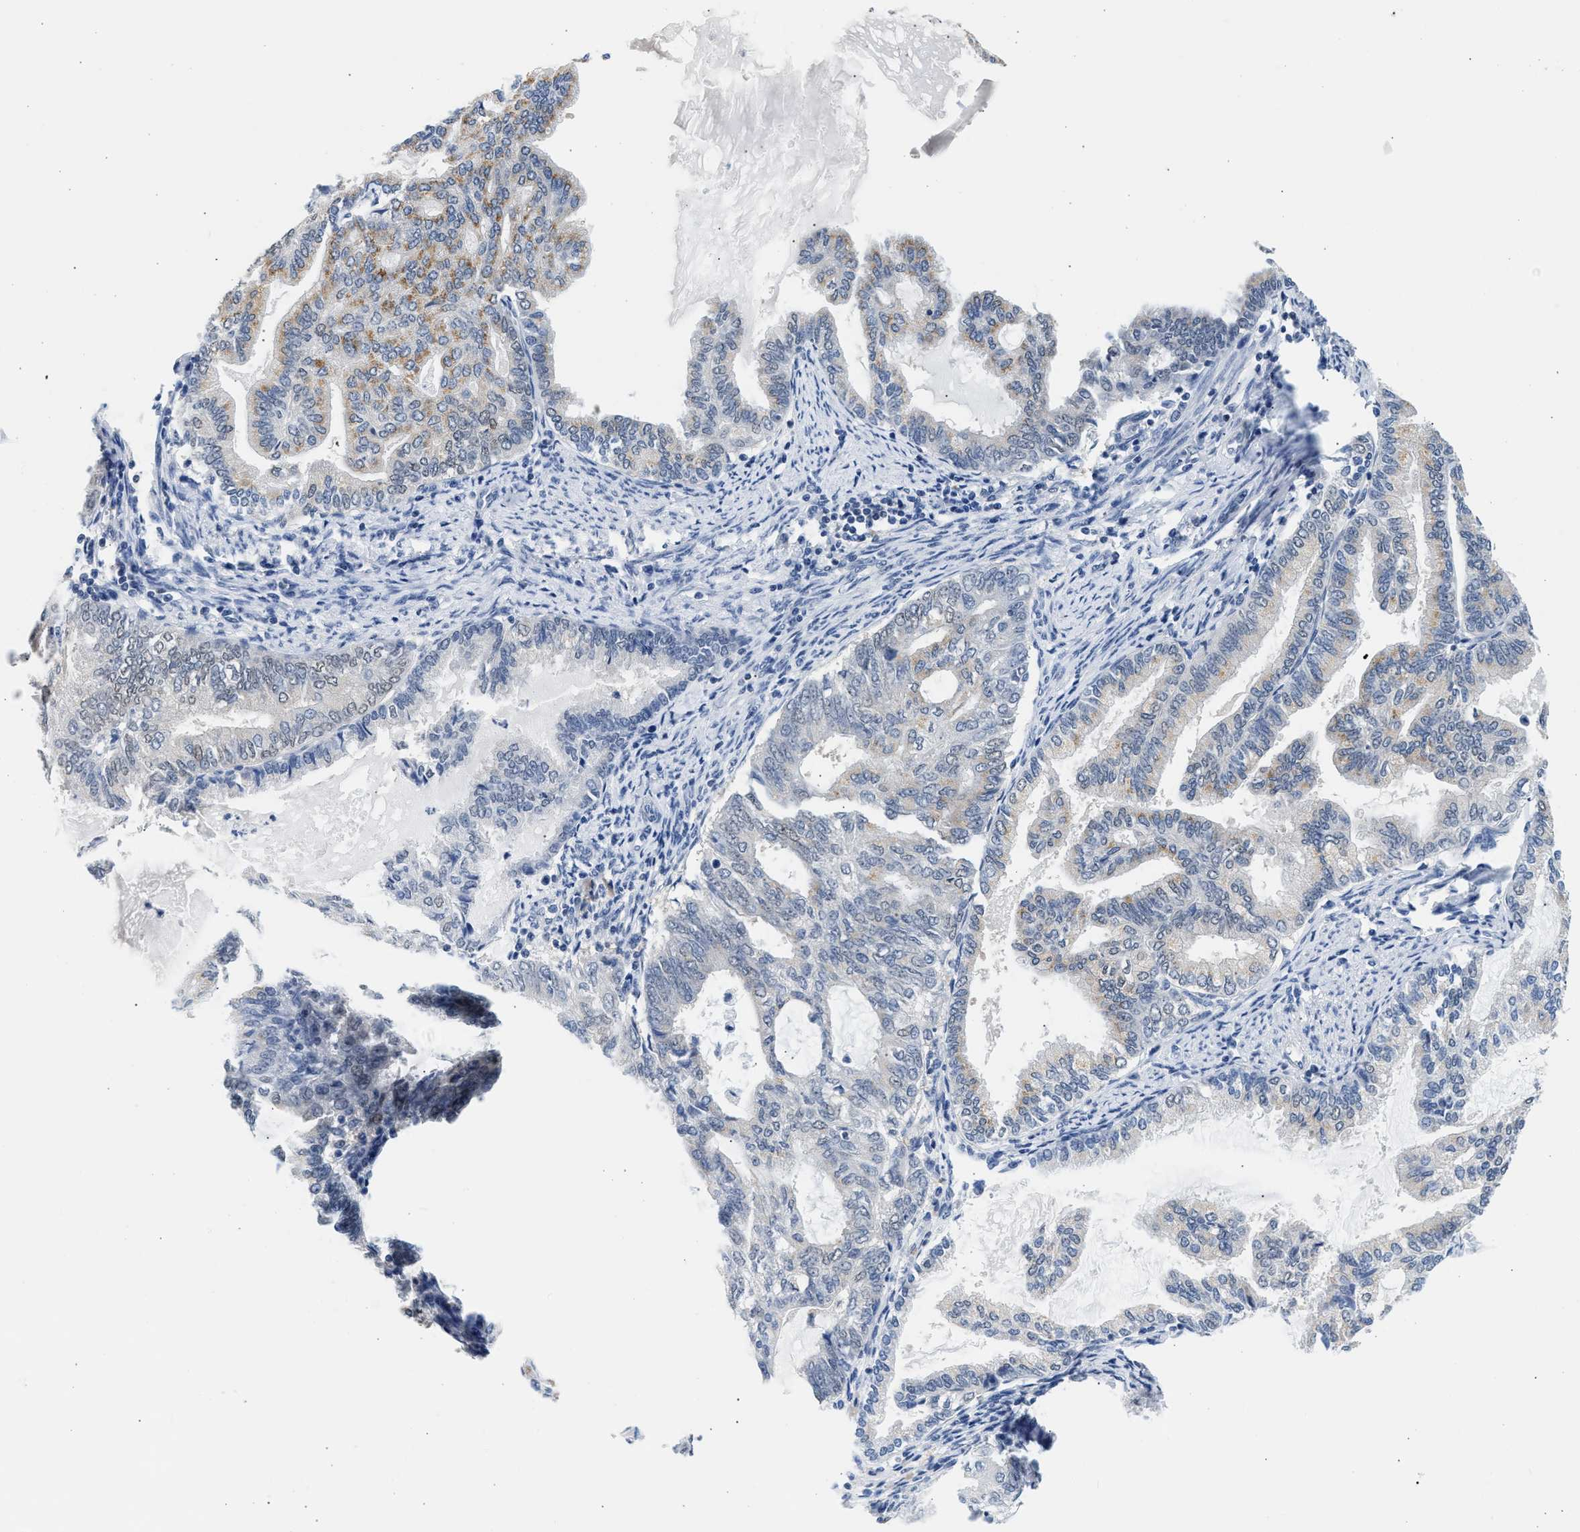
{"staining": {"intensity": "moderate", "quantity": "<25%", "location": "cytoplasmic/membranous"}, "tissue": "endometrial cancer", "cell_type": "Tumor cells", "image_type": "cancer", "snomed": [{"axis": "morphology", "description": "Adenocarcinoma, NOS"}, {"axis": "topography", "description": "Endometrium"}], "caption": "There is low levels of moderate cytoplasmic/membranous staining in tumor cells of endometrial adenocarcinoma, as demonstrated by immunohistochemical staining (brown color).", "gene": "PPM1L", "patient": {"sex": "female", "age": 86}}